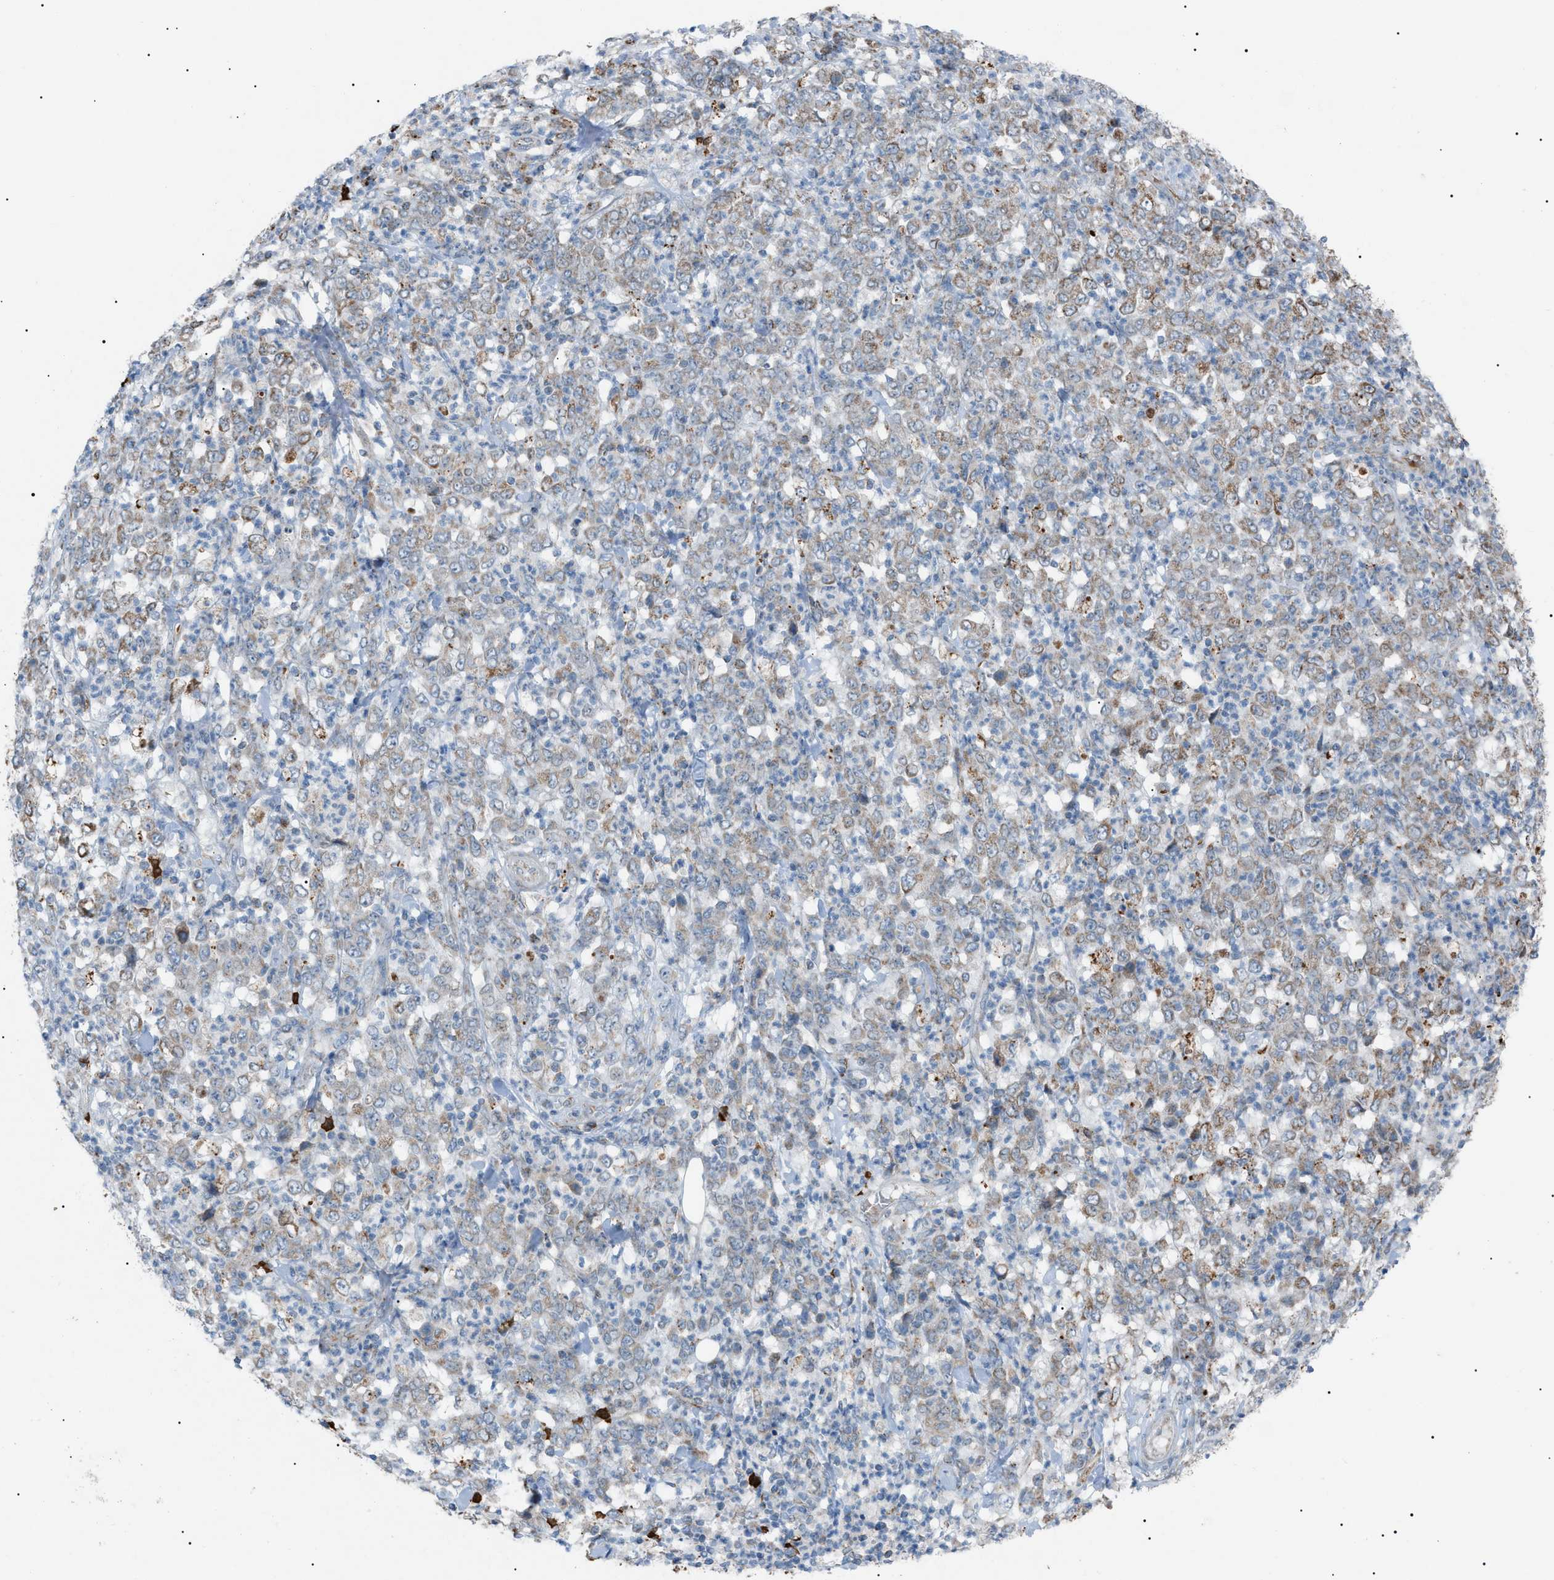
{"staining": {"intensity": "weak", "quantity": "25%-75%", "location": "cytoplasmic/membranous"}, "tissue": "stomach cancer", "cell_type": "Tumor cells", "image_type": "cancer", "snomed": [{"axis": "morphology", "description": "Adenocarcinoma, NOS"}, {"axis": "topography", "description": "Stomach, lower"}], "caption": "Approximately 25%-75% of tumor cells in adenocarcinoma (stomach) exhibit weak cytoplasmic/membranous protein staining as visualized by brown immunohistochemical staining.", "gene": "ZNF516", "patient": {"sex": "female", "age": 71}}